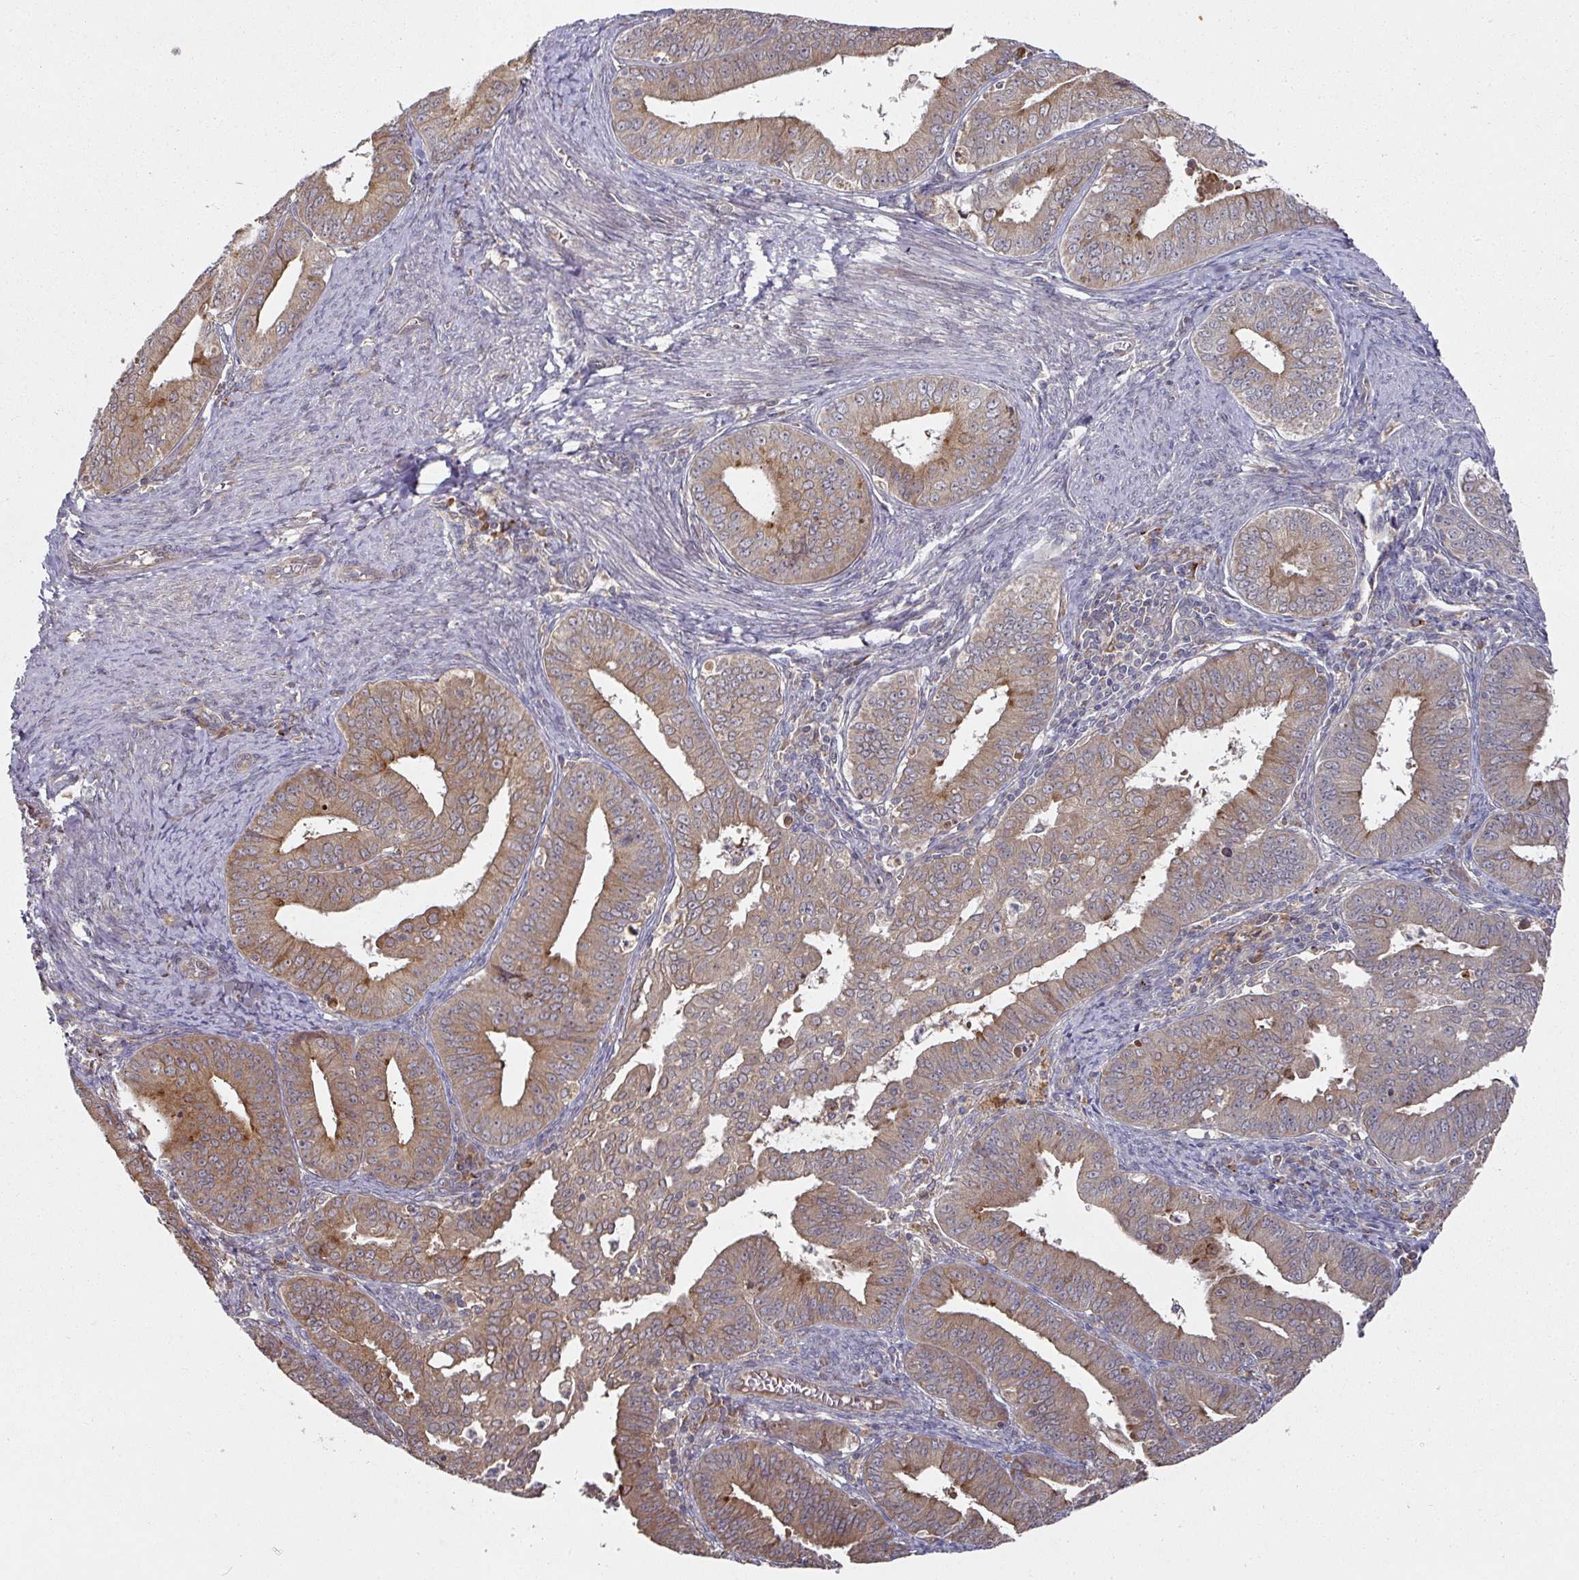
{"staining": {"intensity": "moderate", "quantity": ">75%", "location": "cytoplasmic/membranous"}, "tissue": "endometrial cancer", "cell_type": "Tumor cells", "image_type": "cancer", "snomed": [{"axis": "morphology", "description": "Adenocarcinoma, NOS"}, {"axis": "topography", "description": "Endometrium"}], "caption": "This histopathology image demonstrates IHC staining of endometrial cancer (adenocarcinoma), with medium moderate cytoplasmic/membranous positivity in about >75% of tumor cells.", "gene": "CEP95", "patient": {"sex": "female", "age": 73}}